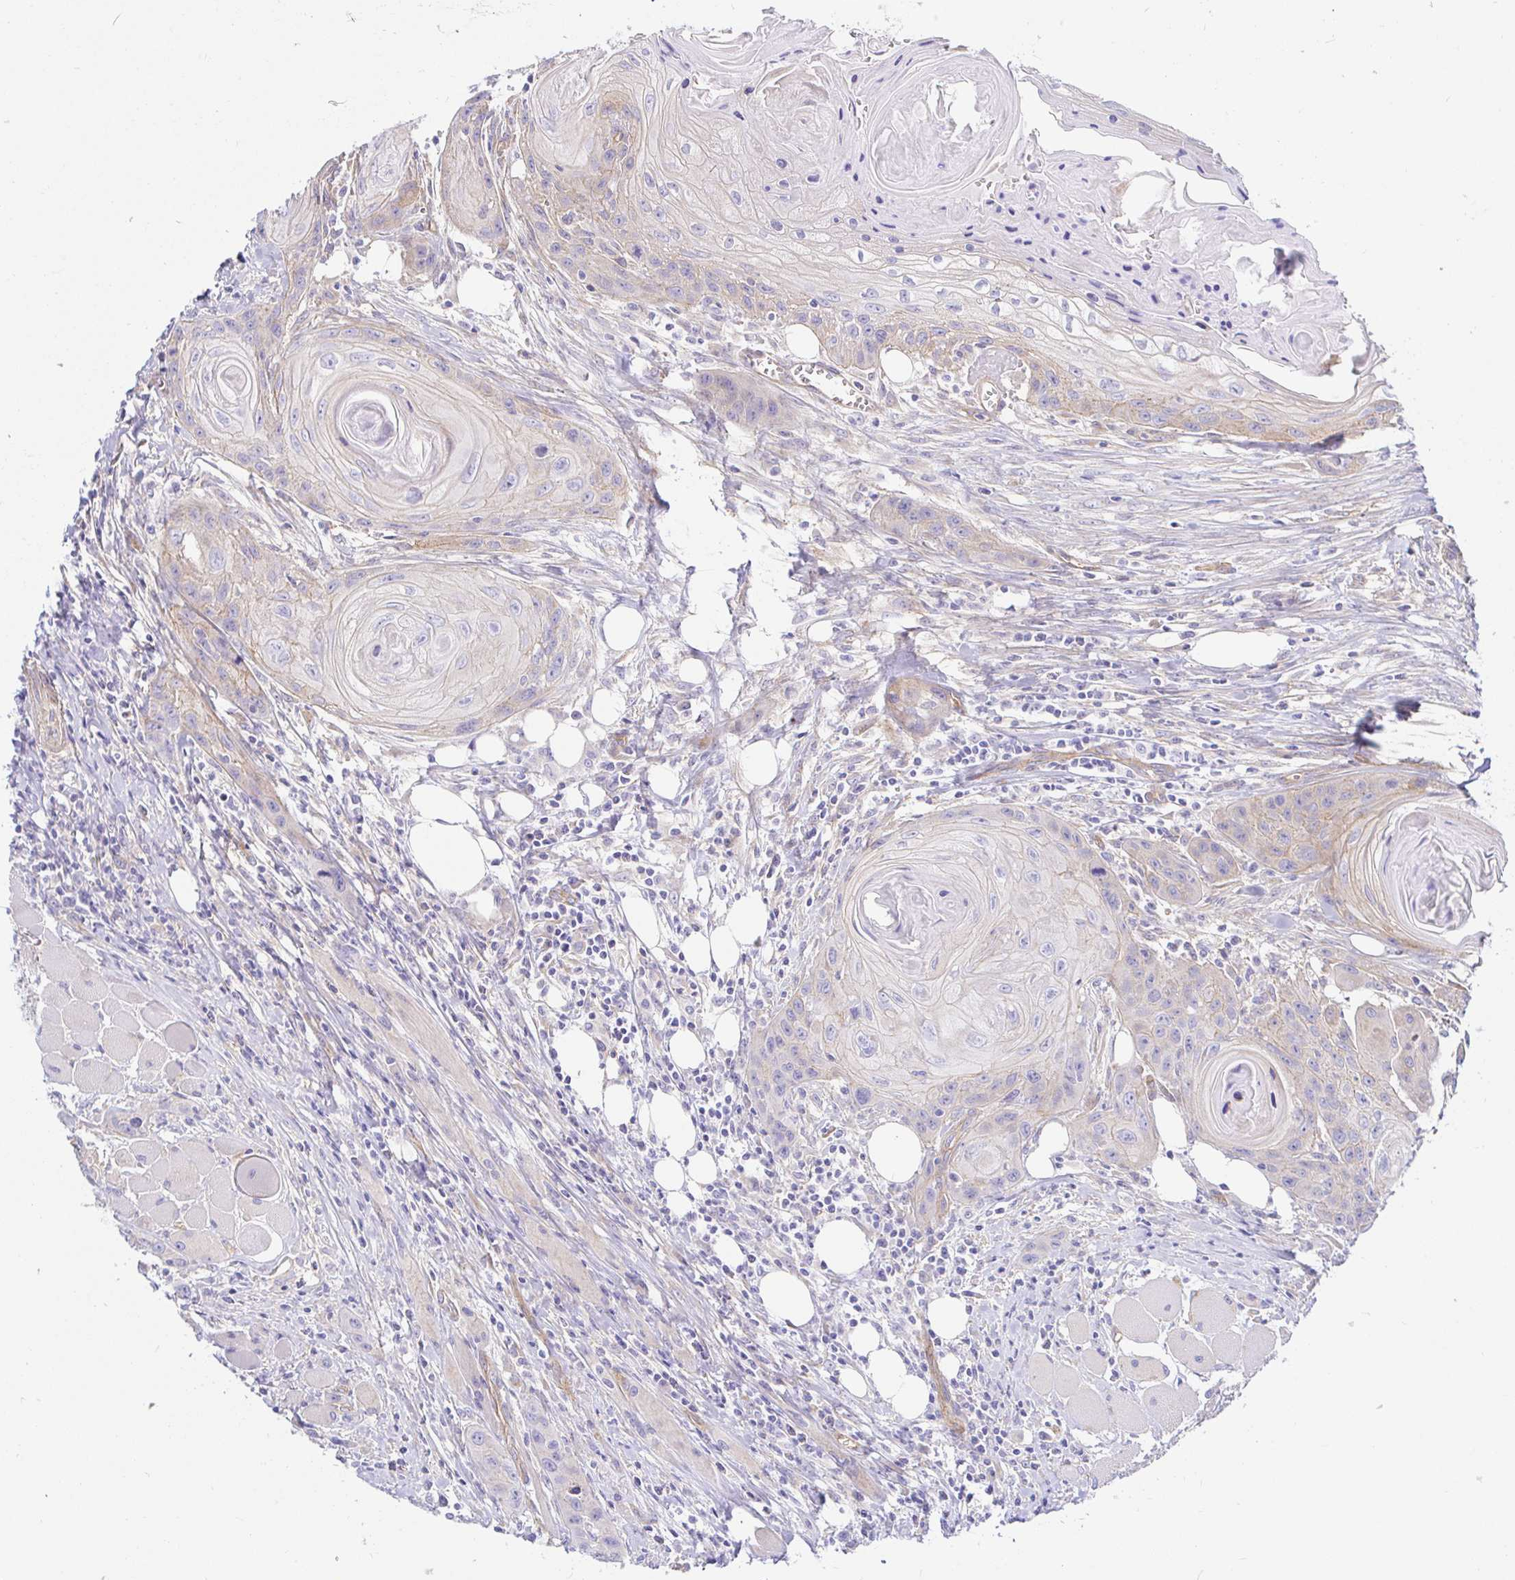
{"staining": {"intensity": "moderate", "quantity": "25%-75%", "location": "cytoplasmic/membranous"}, "tissue": "head and neck cancer", "cell_type": "Tumor cells", "image_type": "cancer", "snomed": [{"axis": "morphology", "description": "Squamous cell carcinoma, NOS"}, {"axis": "topography", "description": "Oral tissue"}, {"axis": "topography", "description": "Head-Neck"}], "caption": "DAB (3,3'-diaminobenzidine) immunohistochemical staining of head and neck squamous cell carcinoma exhibits moderate cytoplasmic/membranous protein positivity in approximately 25%-75% of tumor cells. The staining is performed using DAB (3,3'-diaminobenzidine) brown chromogen to label protein expression. The nuclei are counter-stained blue using hematoxylin.", "gene": "ARL4D", "patient": {"sex": "male", "age": 58}}